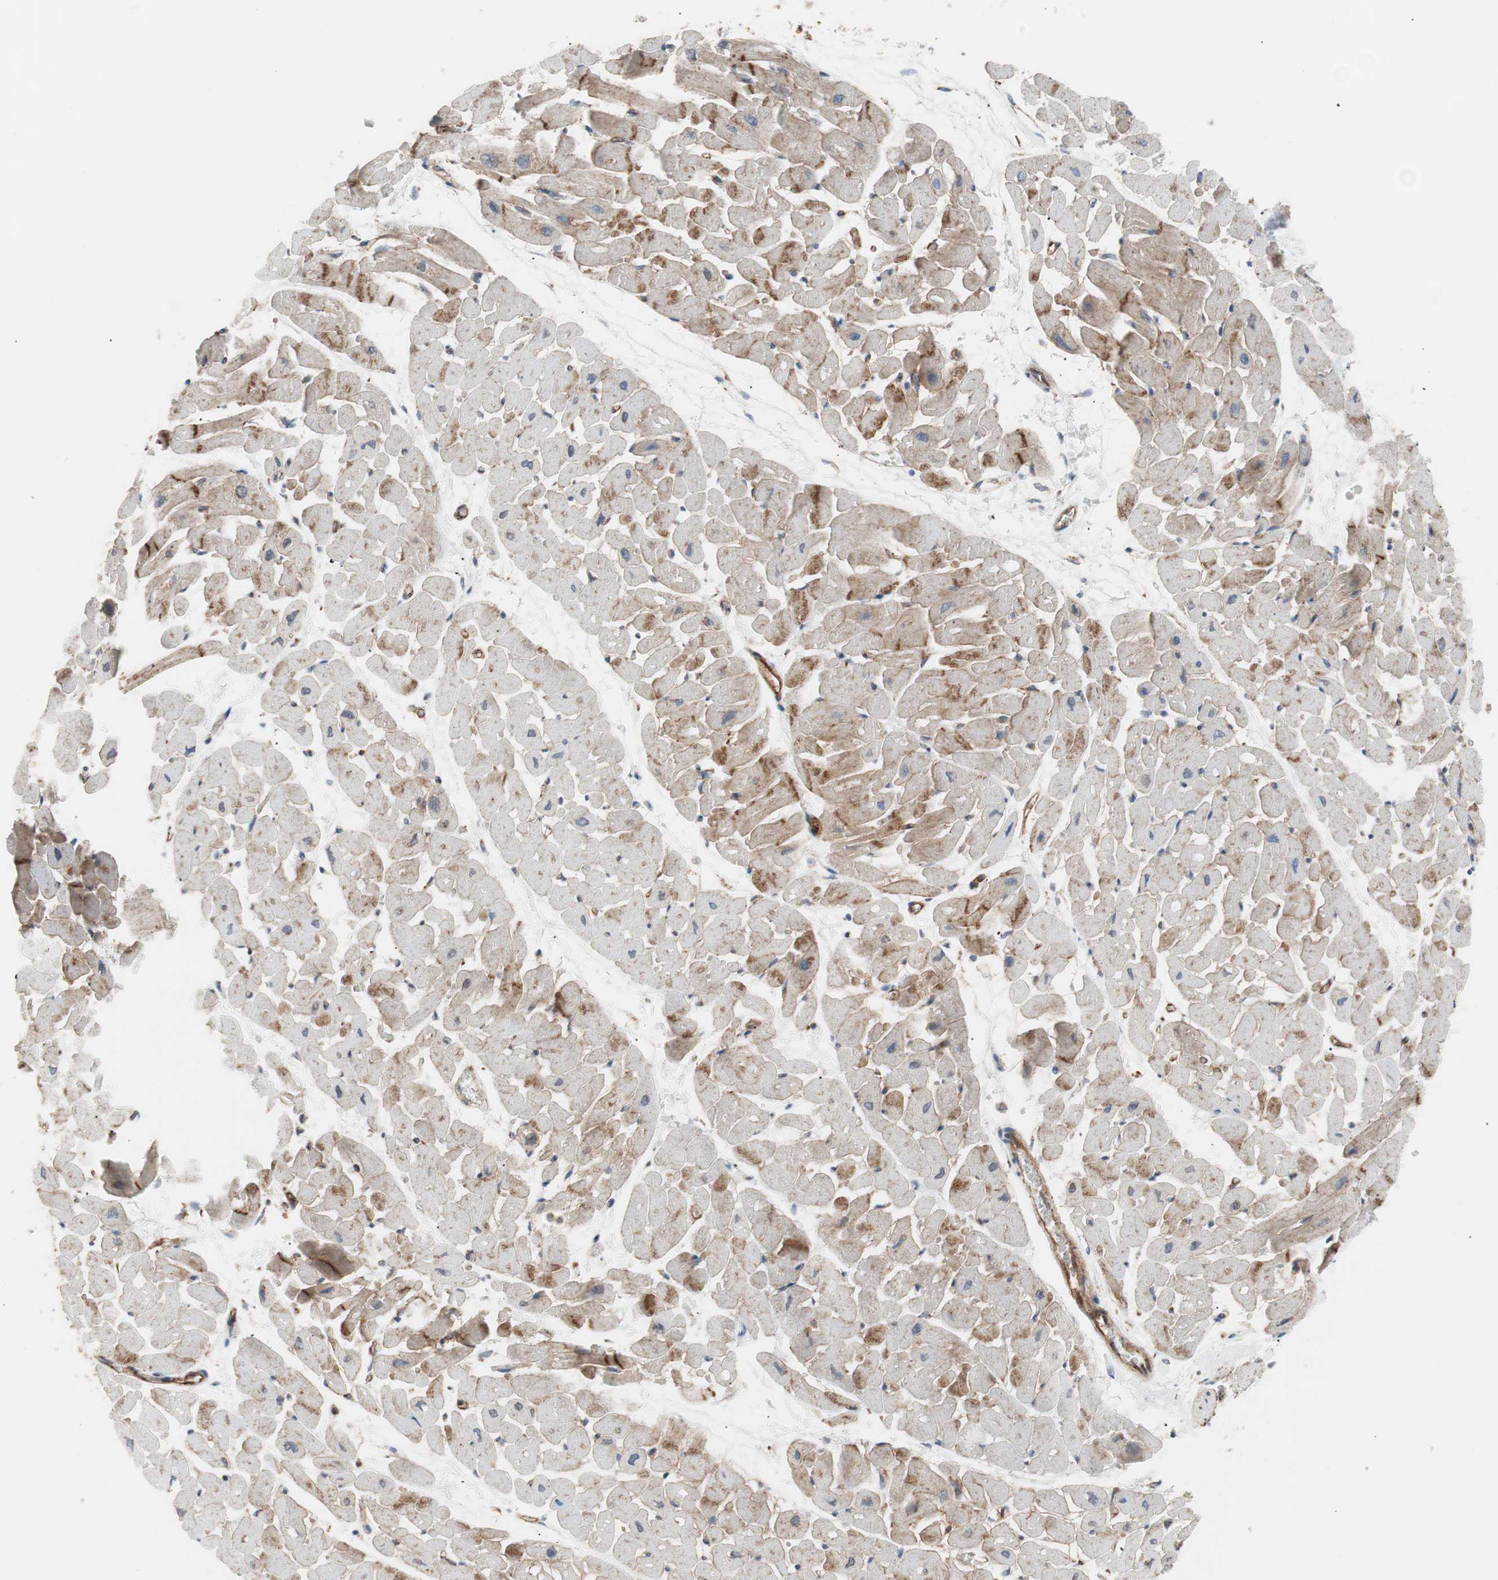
{"staining": {"intensity": "weak", "quantity": ">75%", "location": "cytoplasmic/membranous"}, "tissue": "heart muscle", "cell_type": "Cardiomyocytes", "image_type": "normal", "snomed": [{"axis": "morphology", "description": "Normal tissue, NOS"}, {"axis": "topography", "description": "Heart"}], "caption": "Immunohistochemistry (IHC) micrograph of unremarkable heart muscle: heart muscle stained using IHC demonstrates low levels of weak protein expression localized specifically in the cytoplasmic/membranous of cardiomyocytes, appearing as a cytoplasmic/membranous brown color.", "gene": "FLOT2", "patient": {"sex": "male", "age": 45}}